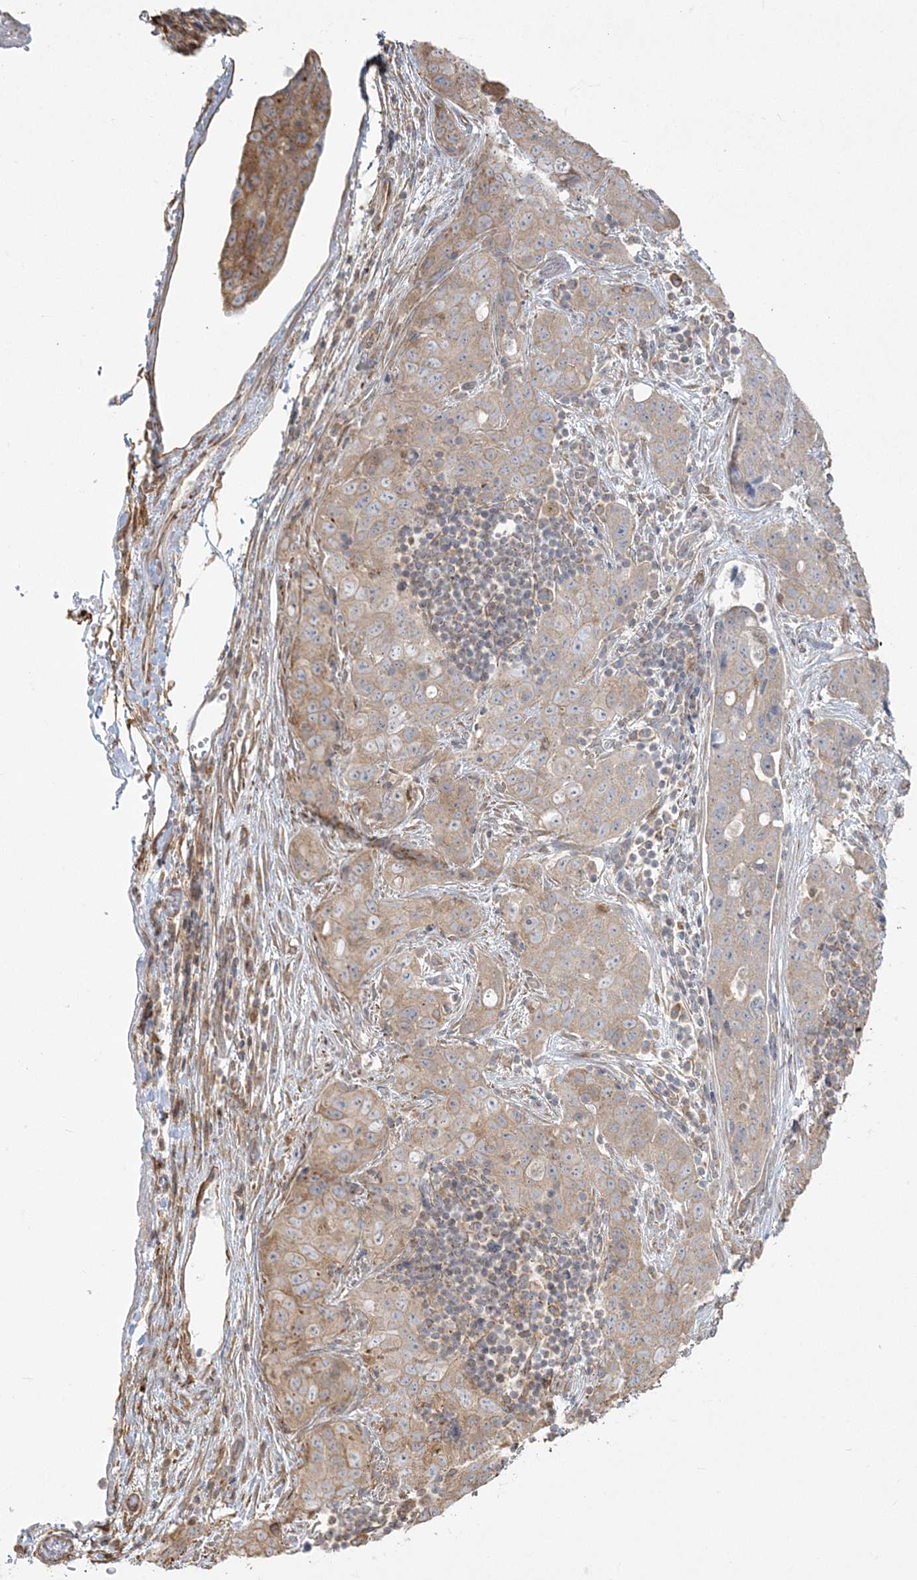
{"staining": {"intensity": "moderate", "quantity": "25%-75%", "location": "cytoplasmic/membranous"}, "tissue": "stomach cancer", "cell_type": "Tumor cells", "image_type": "cancer", "snomed": [{"axis": "morphology", "description": "Normal tissue, NOS"}, {"axis": "morphology", "description": "Adenocarcinoma, NOS"}, {"axis": "topography", "description": "Lymph node"}, {"axis": "topography", "description": "Stomach"}], "caption": "Immunohistochemical staining of human adenocarcinoma (stomach) displays medium levels of moderate cytoplasmic/membranous protein expression in about 25%-75% of tumor cells. Using DAB (brown) and hematoxylin (blue) stains, captured at high magnification using brightfield microscopy.", "gene": "ZC3H6", "patient": {"sex": "male", "age": 48}}